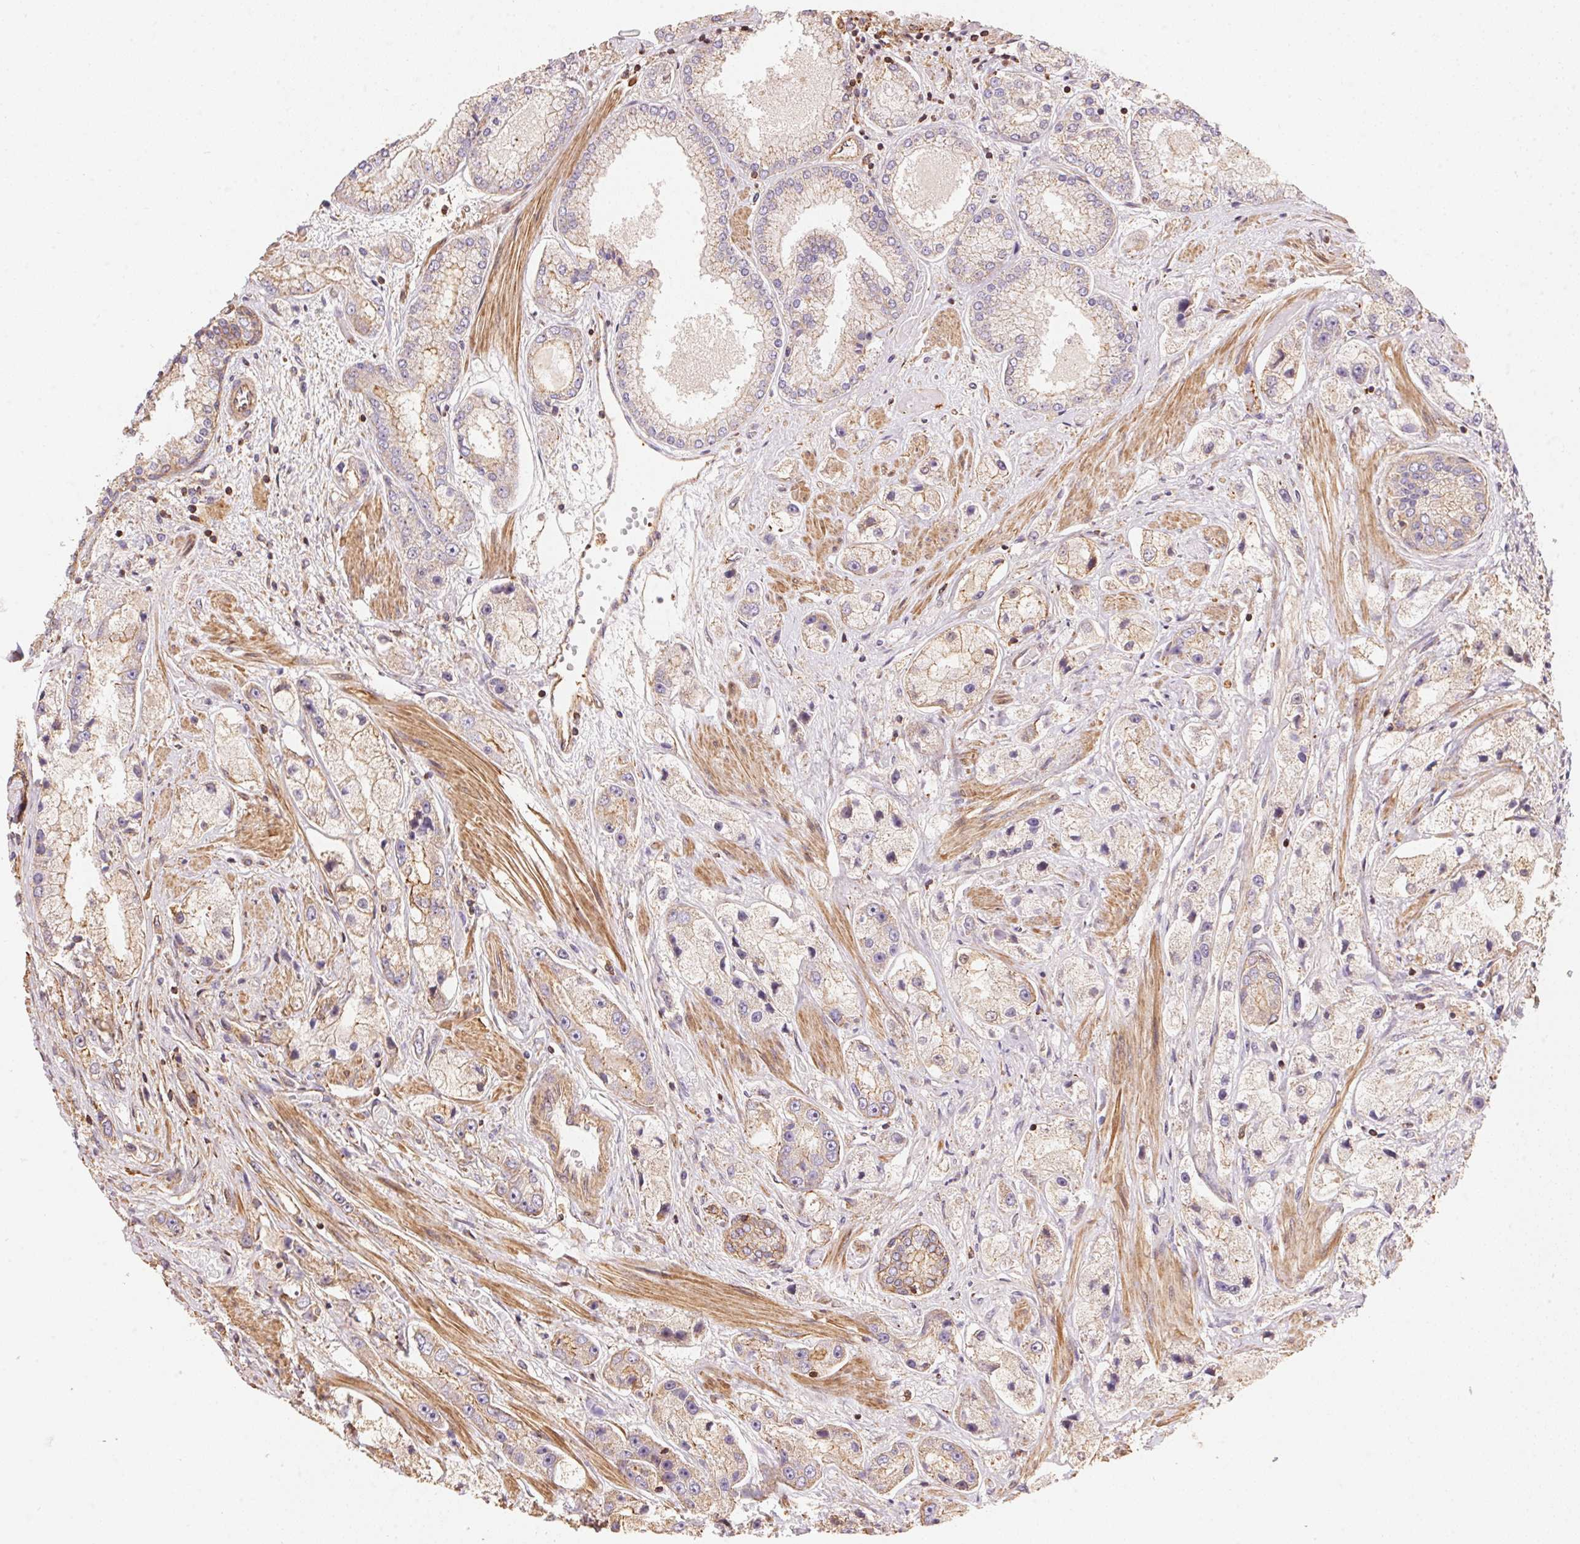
{"staining": {"intensity": "weak", "quantity": "25%-75%", "location": "cytoplasmic/membranous"}, "tissue": "prostate cancer", "cell_type": "Tumor cells", "image_type": "cancer", "snomed": [{"axis": "morphology", "description": "Adenocarcinoma, High grade"}, {"axis": "topography", "description": "Prostate"}], "caption": "IHC (DAB) staining of human adenocarcinoma (high-grade) (prostate) displays weak cytoplasmic/membranous protein positivity in about 25%-75% of tumor cells.", "gene": "FRAS1", "patient": {"sex": "male", "age": 67}}